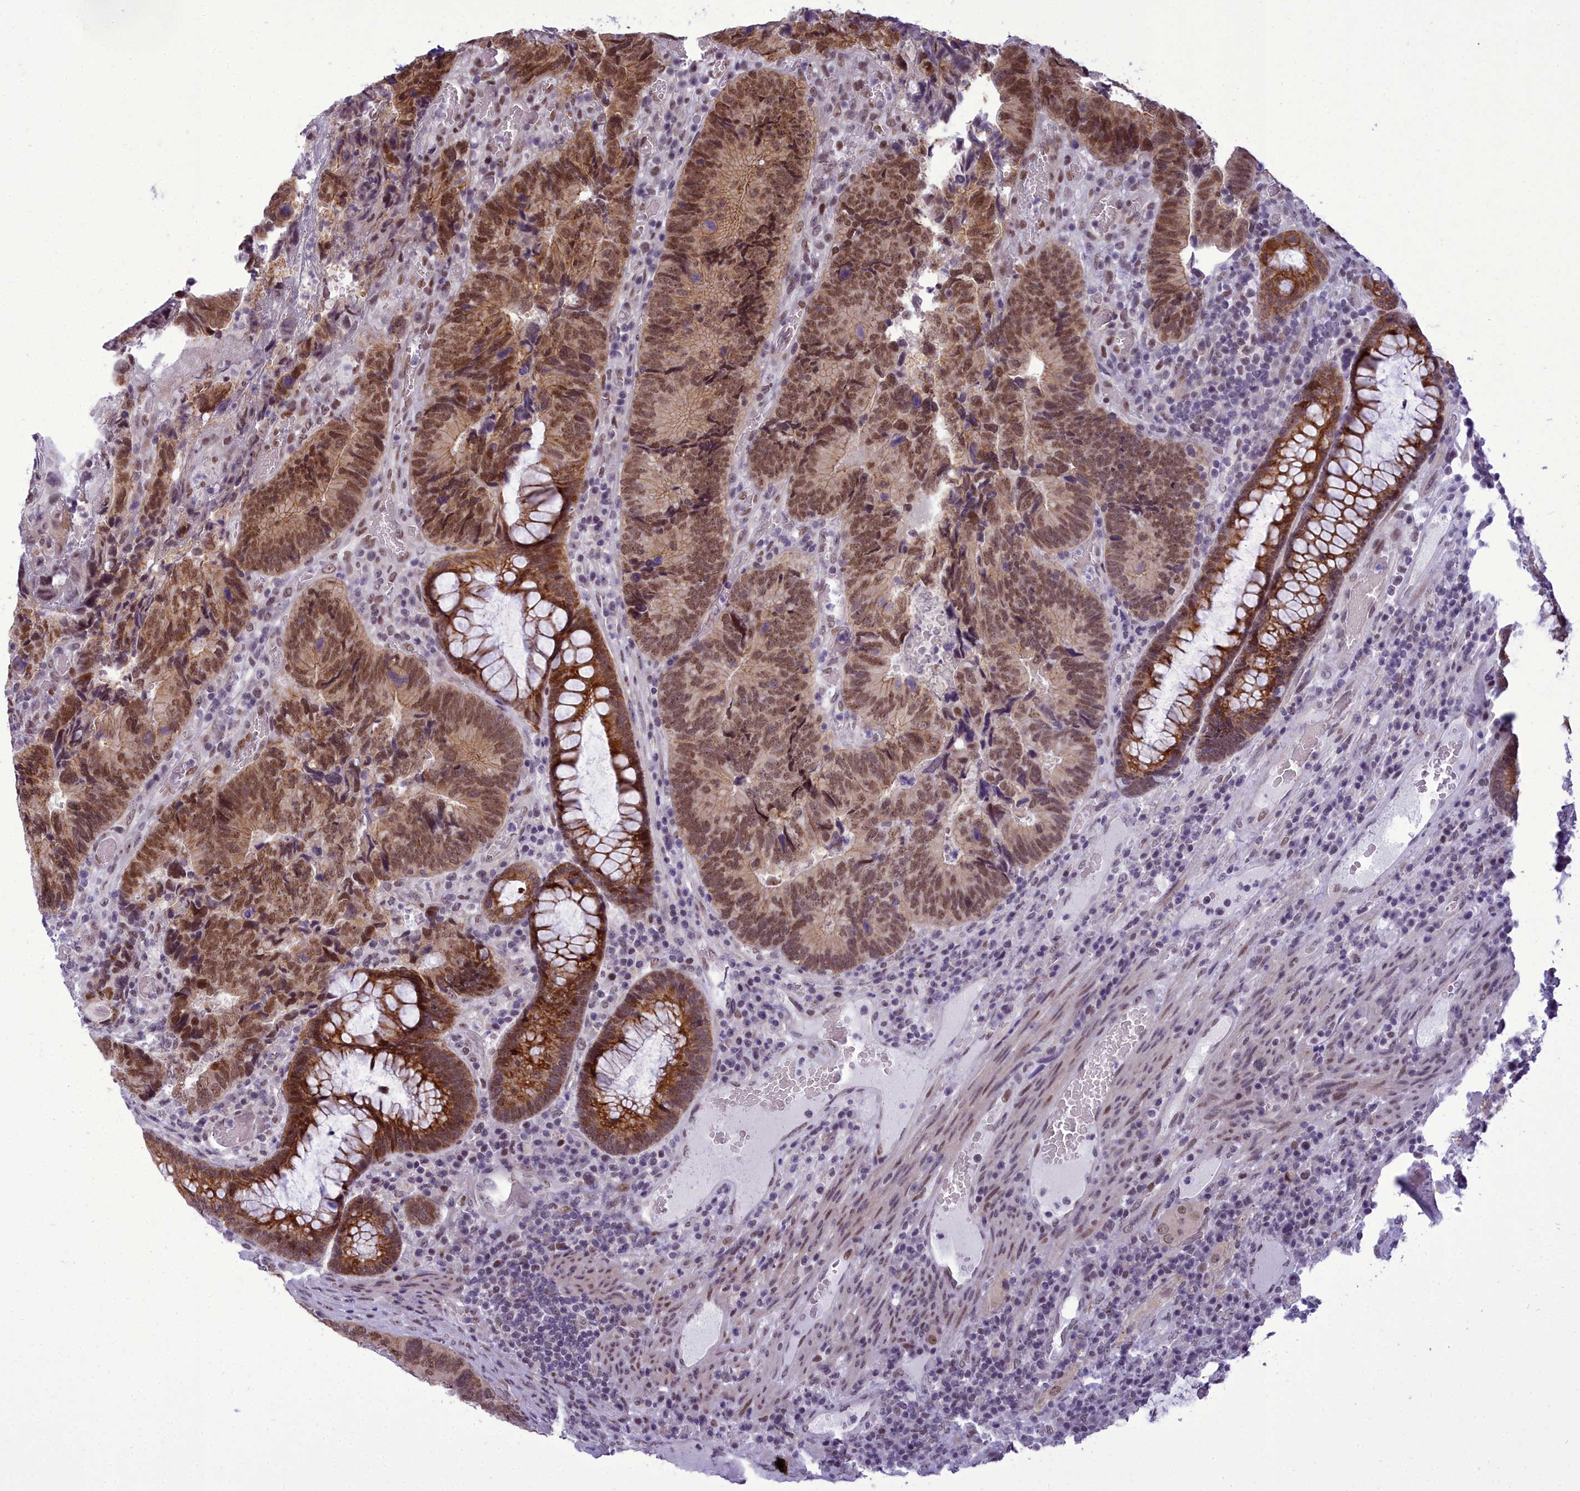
{"staining": {"intensity": "moderate", "quantity": ">75%", "location": "nuclear"}, "tissue": "colorectal cancer", "cell_type": "Tumor cells", "image_type": "cancer", "snomed": [{"axis": "morphology", "description": "Adenocarcinoma, NOS"}, {"axis": "topography", "description": "Colon"}], "caption": "Adenocarcinoma (colorectal) stained for a protein exhibits moderate nuclear positivity in tumor cells. (IHC, brightfield microscopy, high magnification).", "gene": "CEACAM19", "patient": {"sex": "female", "age": 67}}